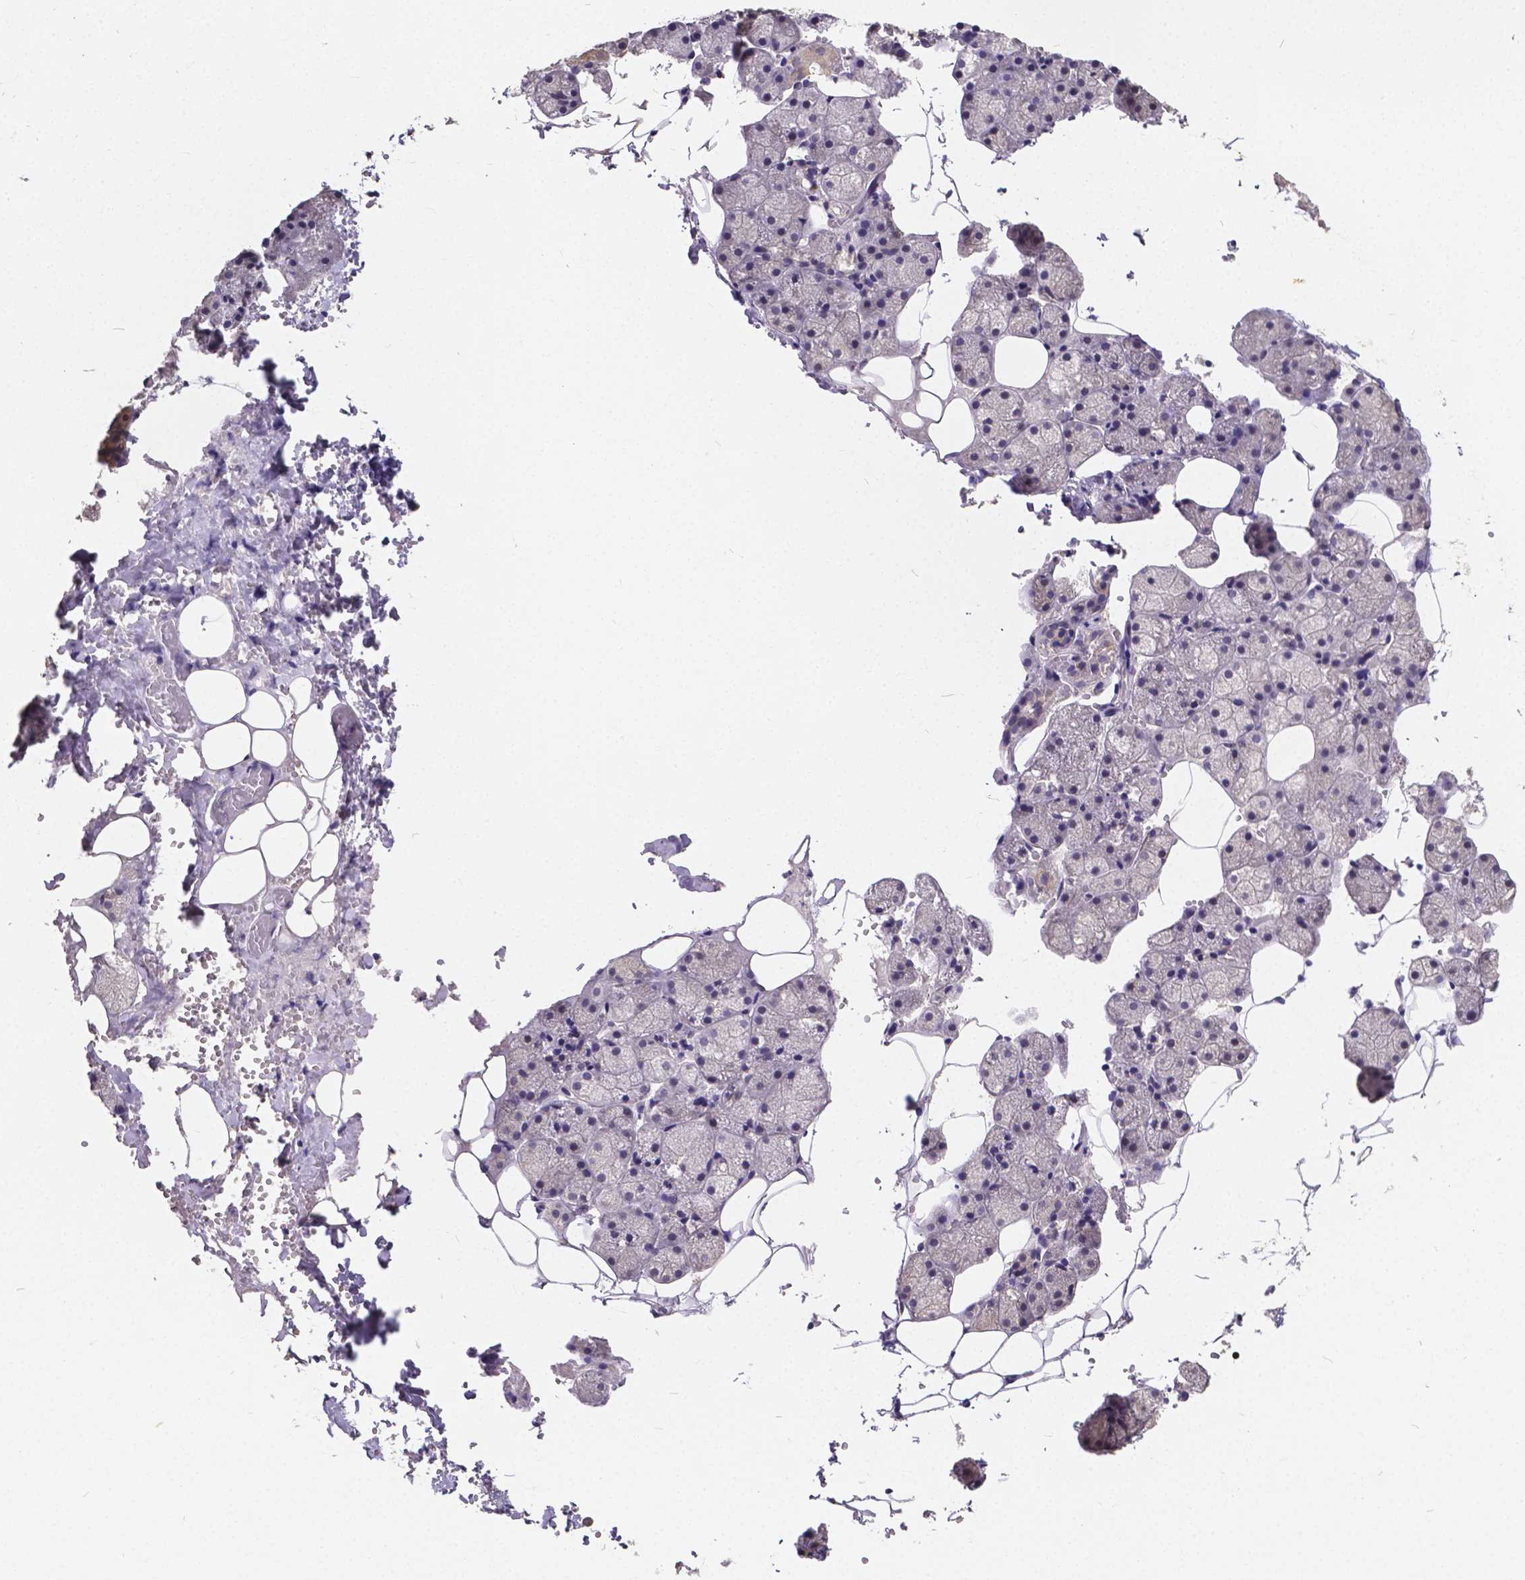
{"staining": {"intensity": "negative", "quantity": "none", "location": "none"}, "tissue": "salivary gland", "cell_type": "Glandular cells", "image_type": "normal", "snomed": [{"axis": "morphology", "description": "Normal tissue, NOS"}, {"axis": "topography", "description": "Salivary gland"}], "caption": "Salivary gland stained for a protein using immunohistochemistry (IHC) reveals no expression glandular cells.", "gene": "CTNNA2", "patient": {"sex": "male", "age": 38}}